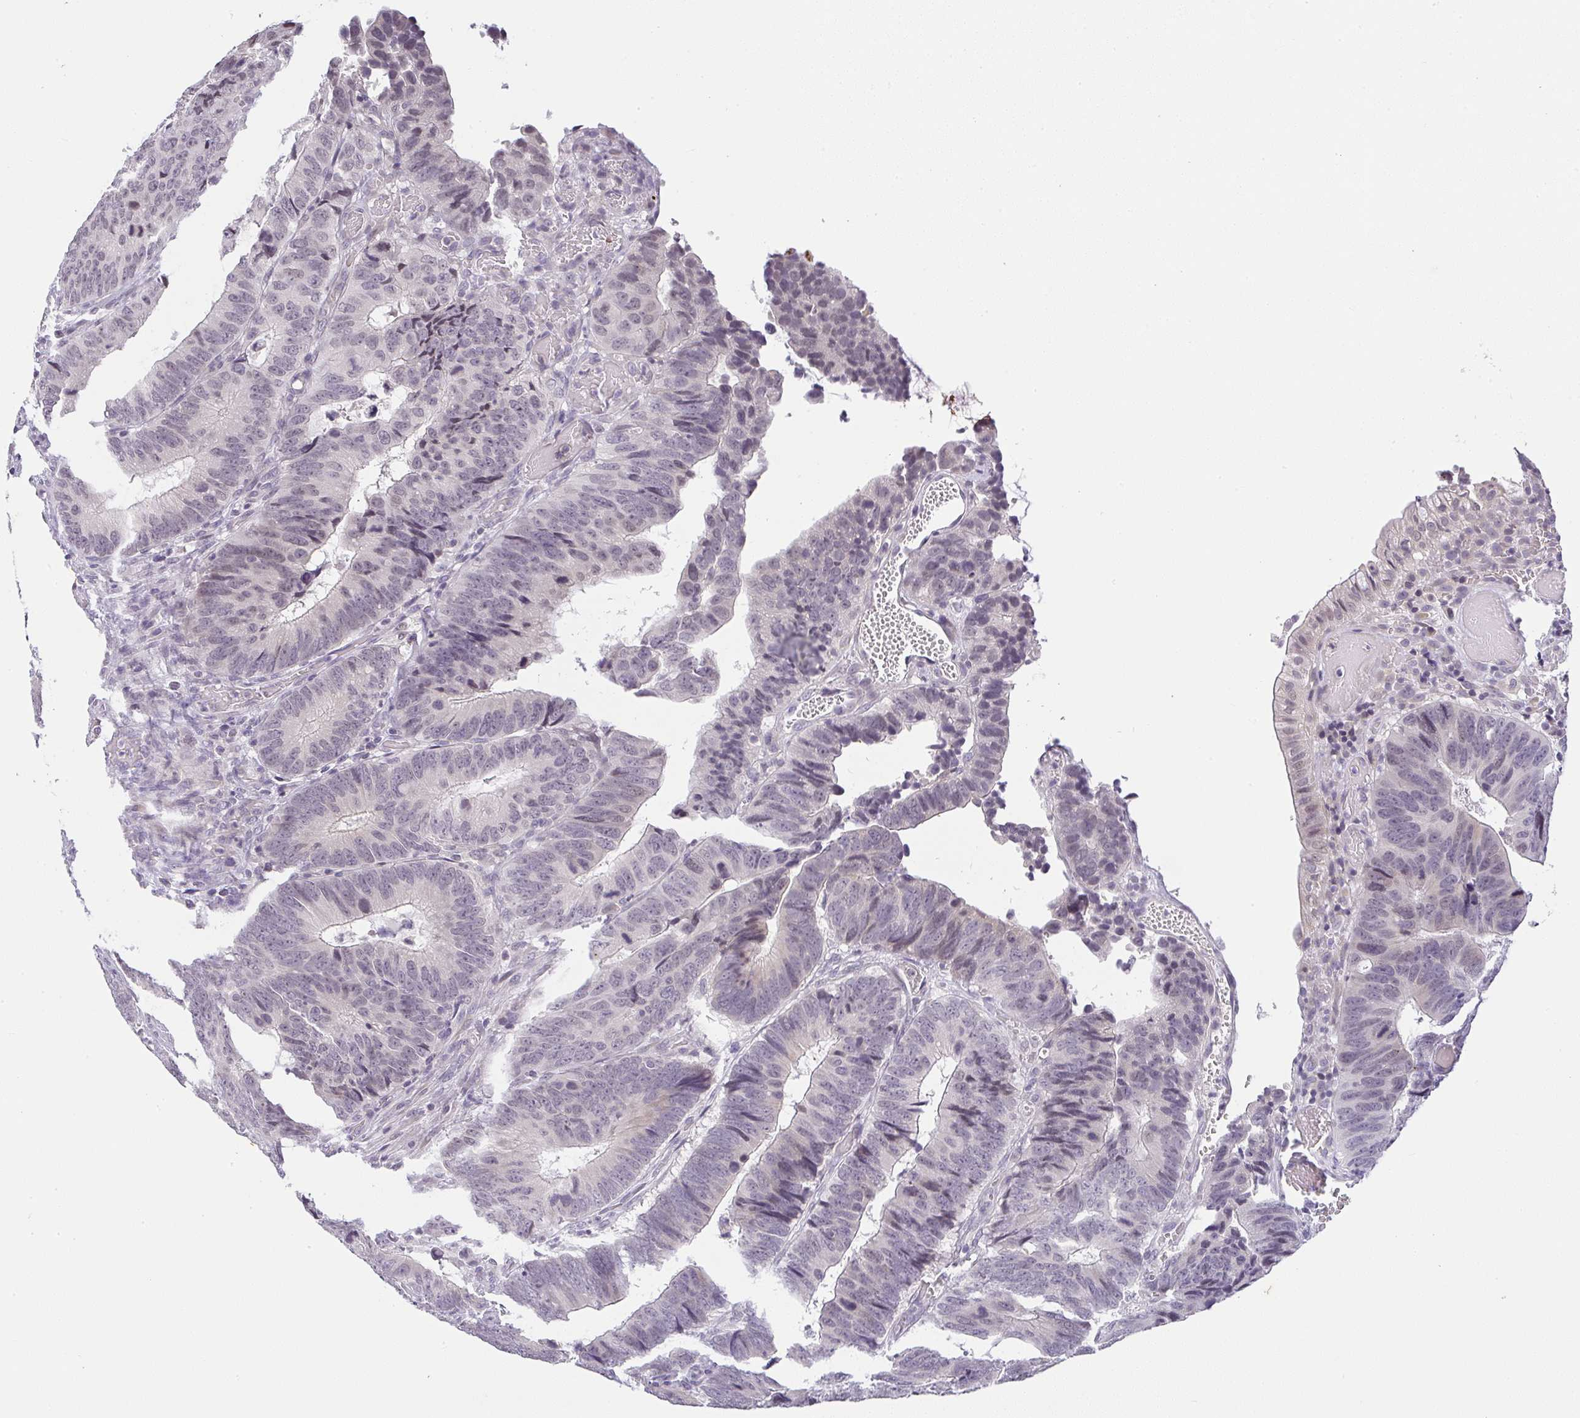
{"staining": {"intensity": "negative", "quantity": "none", "location": "none"}, "tissue": "colorectal cancer", "cell_type": "Tumor cells", "image_type": "cancer", "snomed": [{"axis": "morphology", "description": "Adenocarcinoma, NOS"}, {"axis": "topography", "description": "Colon"}], "caption": "High magnification brightfield microscopy of colorectal adenocarcinoma stained with DAB (3,3'-diaminobenzidine) (brown) and counterstained with hematoxylin (blue): tumor cells show no significant staining.", "gene": "CACNA1S", "patient": {"sex": "male", "age": 62}}